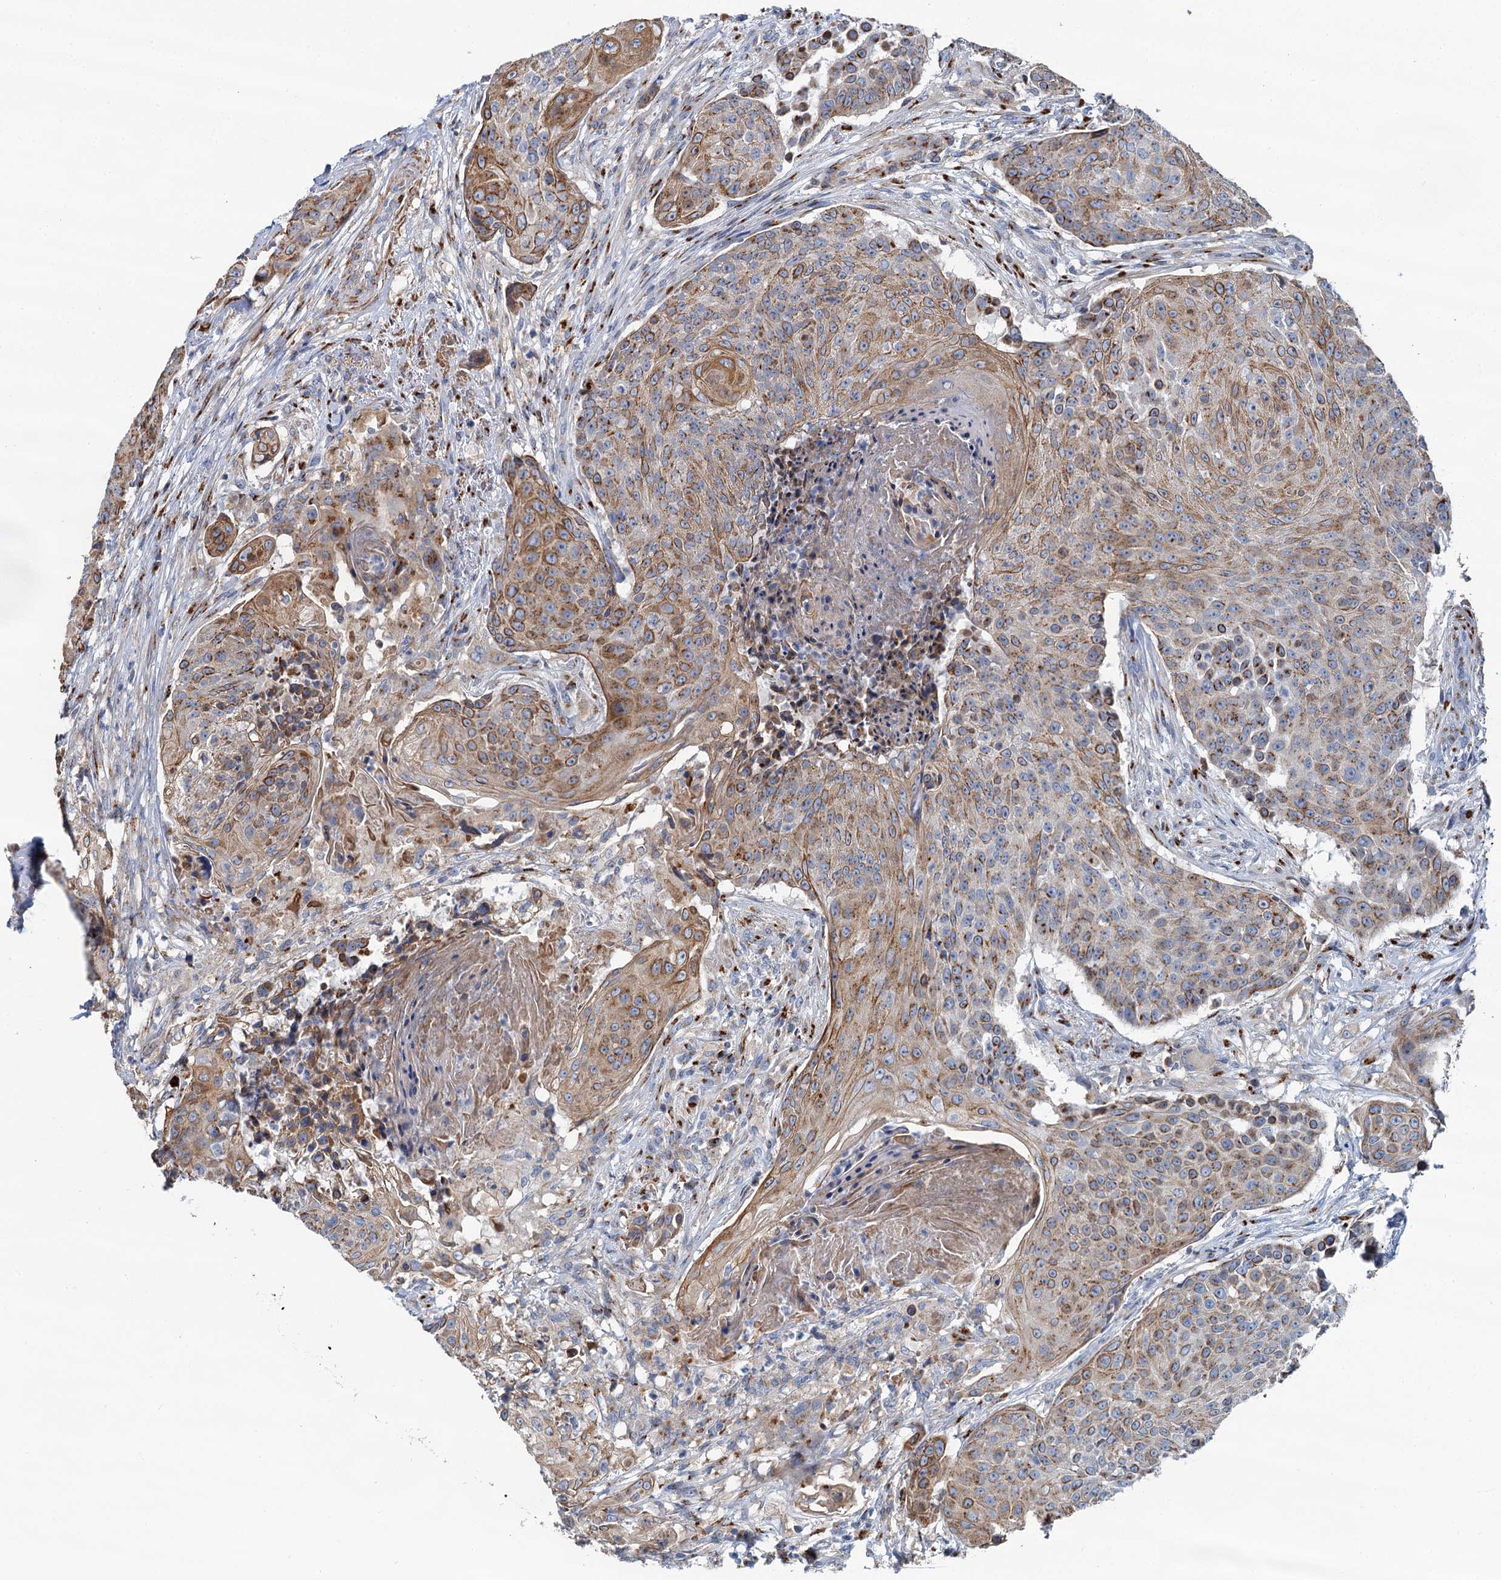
{"staining": {"intensity": "moderate", "quantity": ">75%", "location": "cytoplasmic/membranous"}, "tissue": "urothelial cancer", "cell_type": "Tumor cells", "image_type": "cancer", "snomed": [{"axis": "morphology", "description": "Urothelial carcinoma, High grade"}, {"axis": "topography", "description": "Urinary bladder"}], "caption": "The image demonstrates immunohistochemical staining of high-grade urothelial carcinoma. There is moderate cytoplasmic/membranous positivity is present in about >75% of tumor cells.", "gene": "BET1L", "patient": {"sex": "female", "age": 63}}